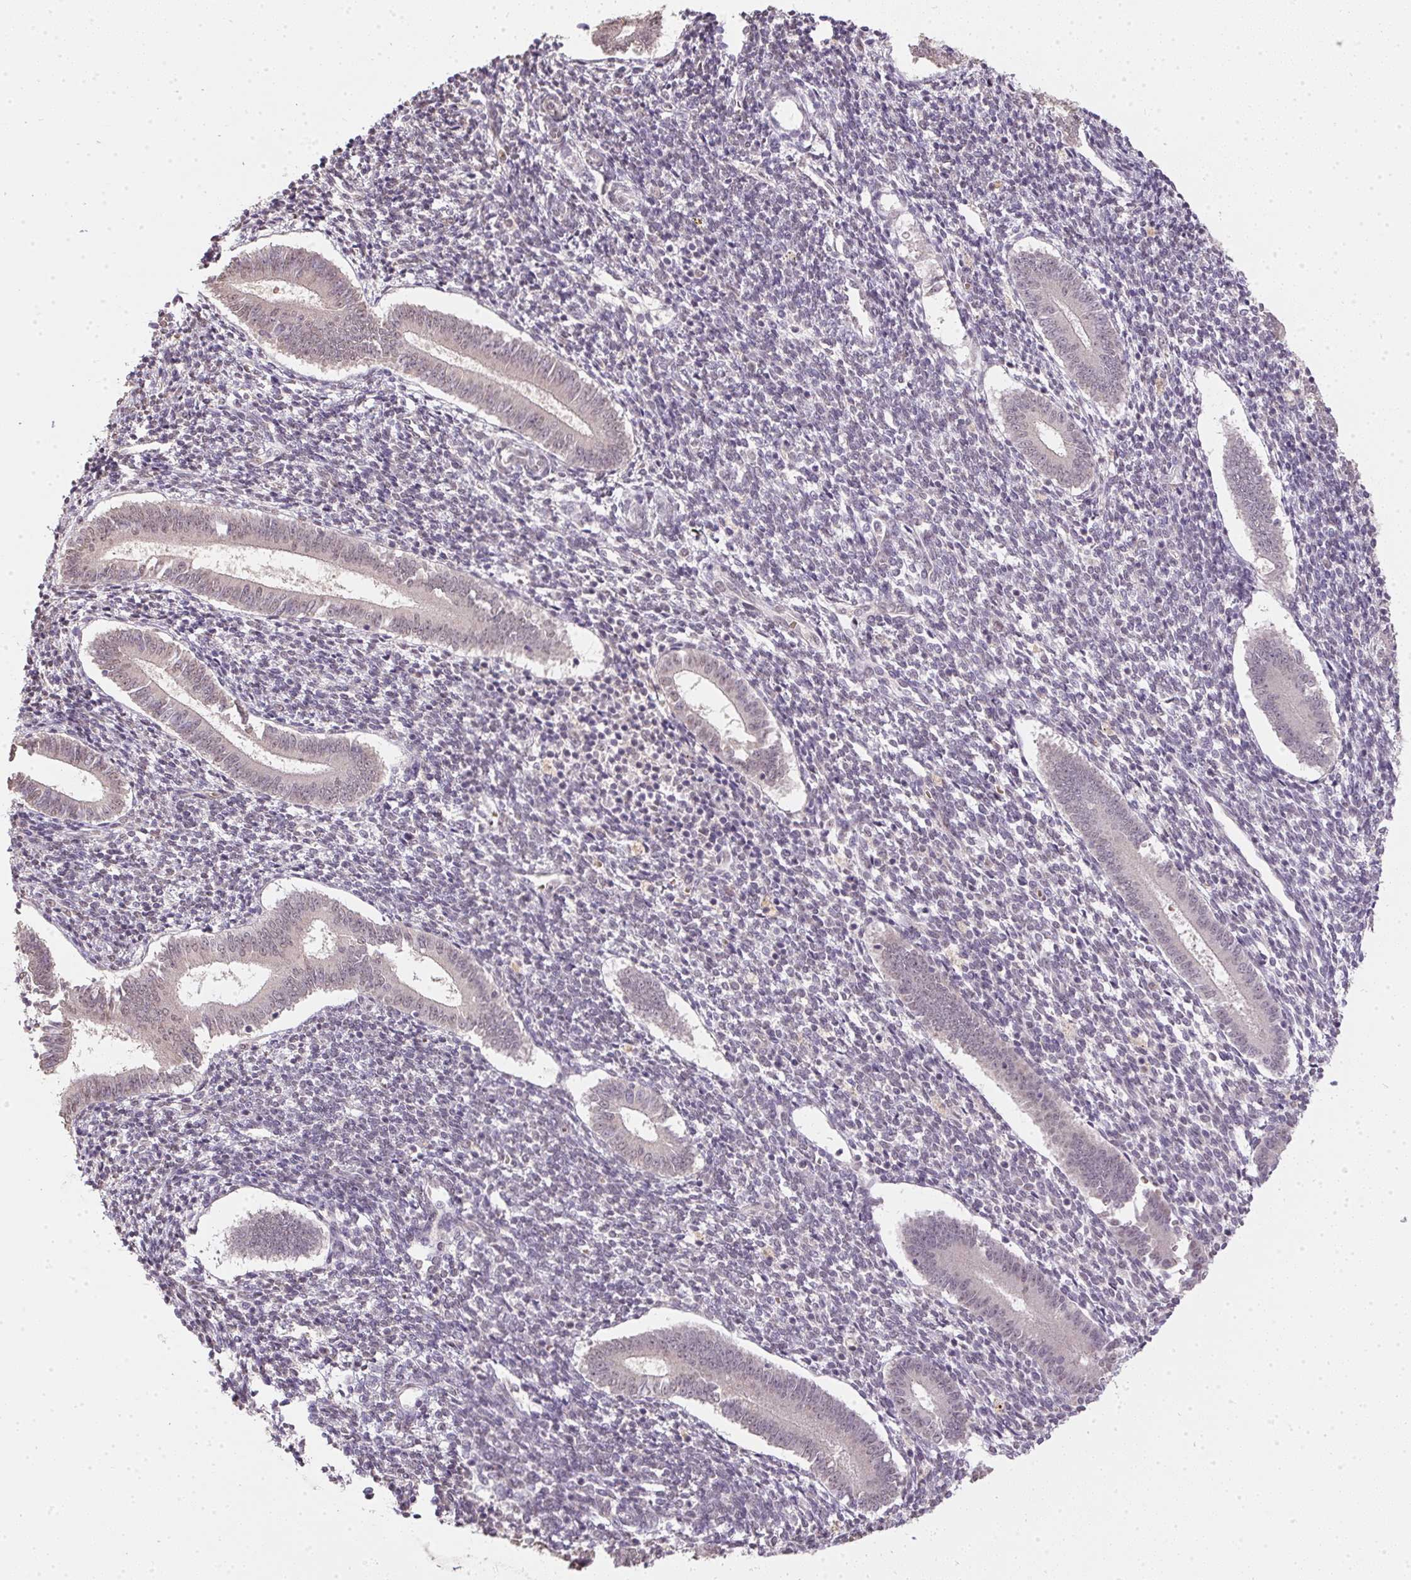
{"staining": {"intensity": "weak", "quantity": "25%-75%", "location": "cytoplasmic/membranous"}, "tissue": "endometrium", "cell_type": "Cells in endometrial stroma", "image_type": "normal", "snomed": [{"axis": "morphology", "description": "Normal tissue, NOS"}, {"axis": "topography", "description": "Endometrium"}], "caption": "Protein analysis of unremarkable endometrium exhibits weak cytoplasmic/membranous expression in about 25%-75% of cells in endometrial stroma.", "gene": "PPP4R4", "patient": {"sex": "female", "age": 25}}